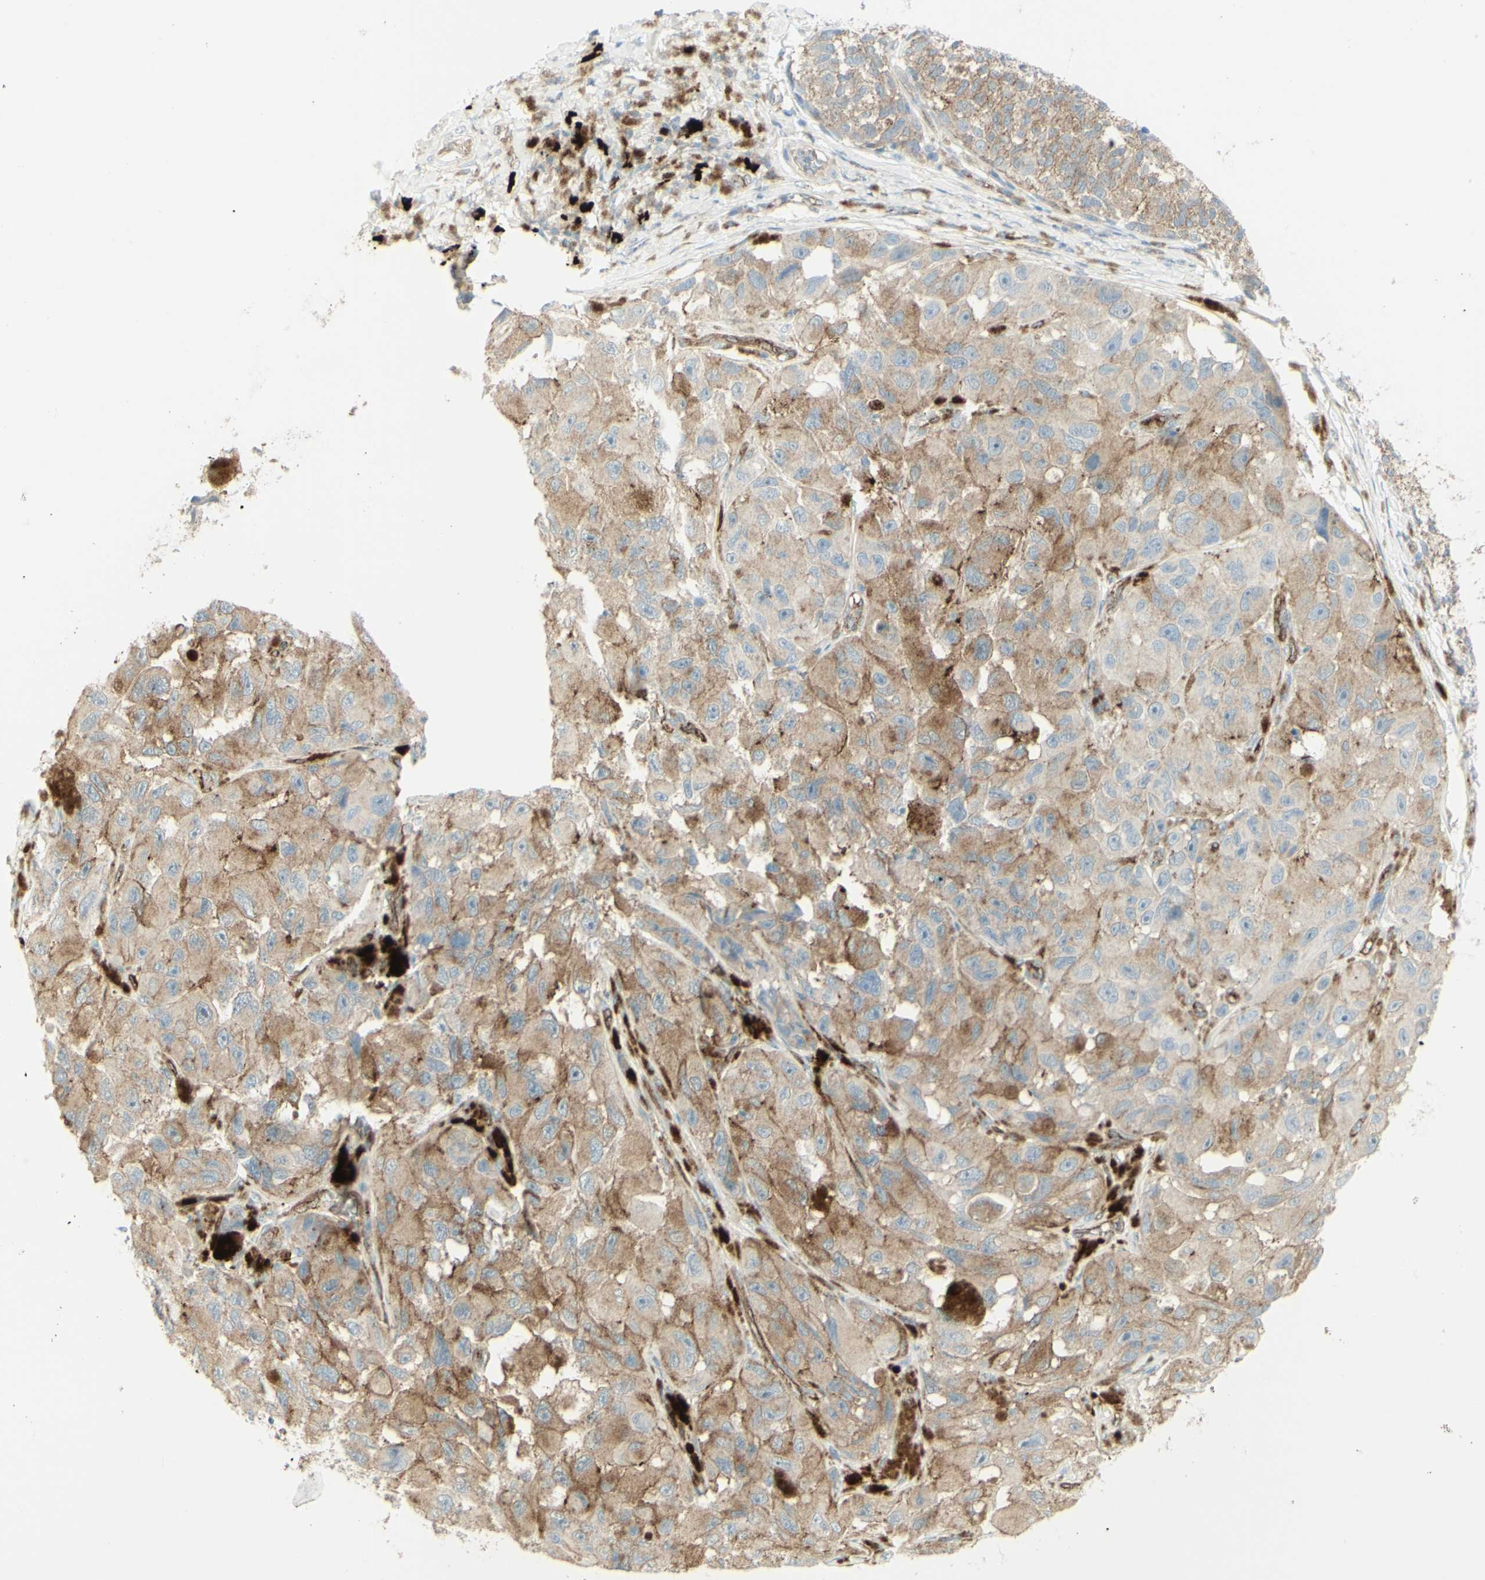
{"staining": {"intensity": "moderate", "quantity": "25%-75%", "location": "cytoplasmic/membranous"}, "tissue": "melanoma", "cell_type": "Tumor cells", "image_type": "cancer", "snomed": [{"axis": "morphology", "description": "Malignant melanoma, NOS"}, {"axis": "topography", "description": "Skin"}], "caption": "Immunohistochemistry staining of malignant melanoma, which reveals medium levels of moderate cytoplasmic/membranous staining in approximately 25%-75% of tumor cells indicating moderate cytoplasmic/membranous protein positivity. The staining was performed using DAB (3,3'-diaminobenzidine) (brown) for protein detection and nuclei were counterstained in hematoxylin (blue).", "gene": "MYO6", "patient": {"sex": "female", "age": 73}}